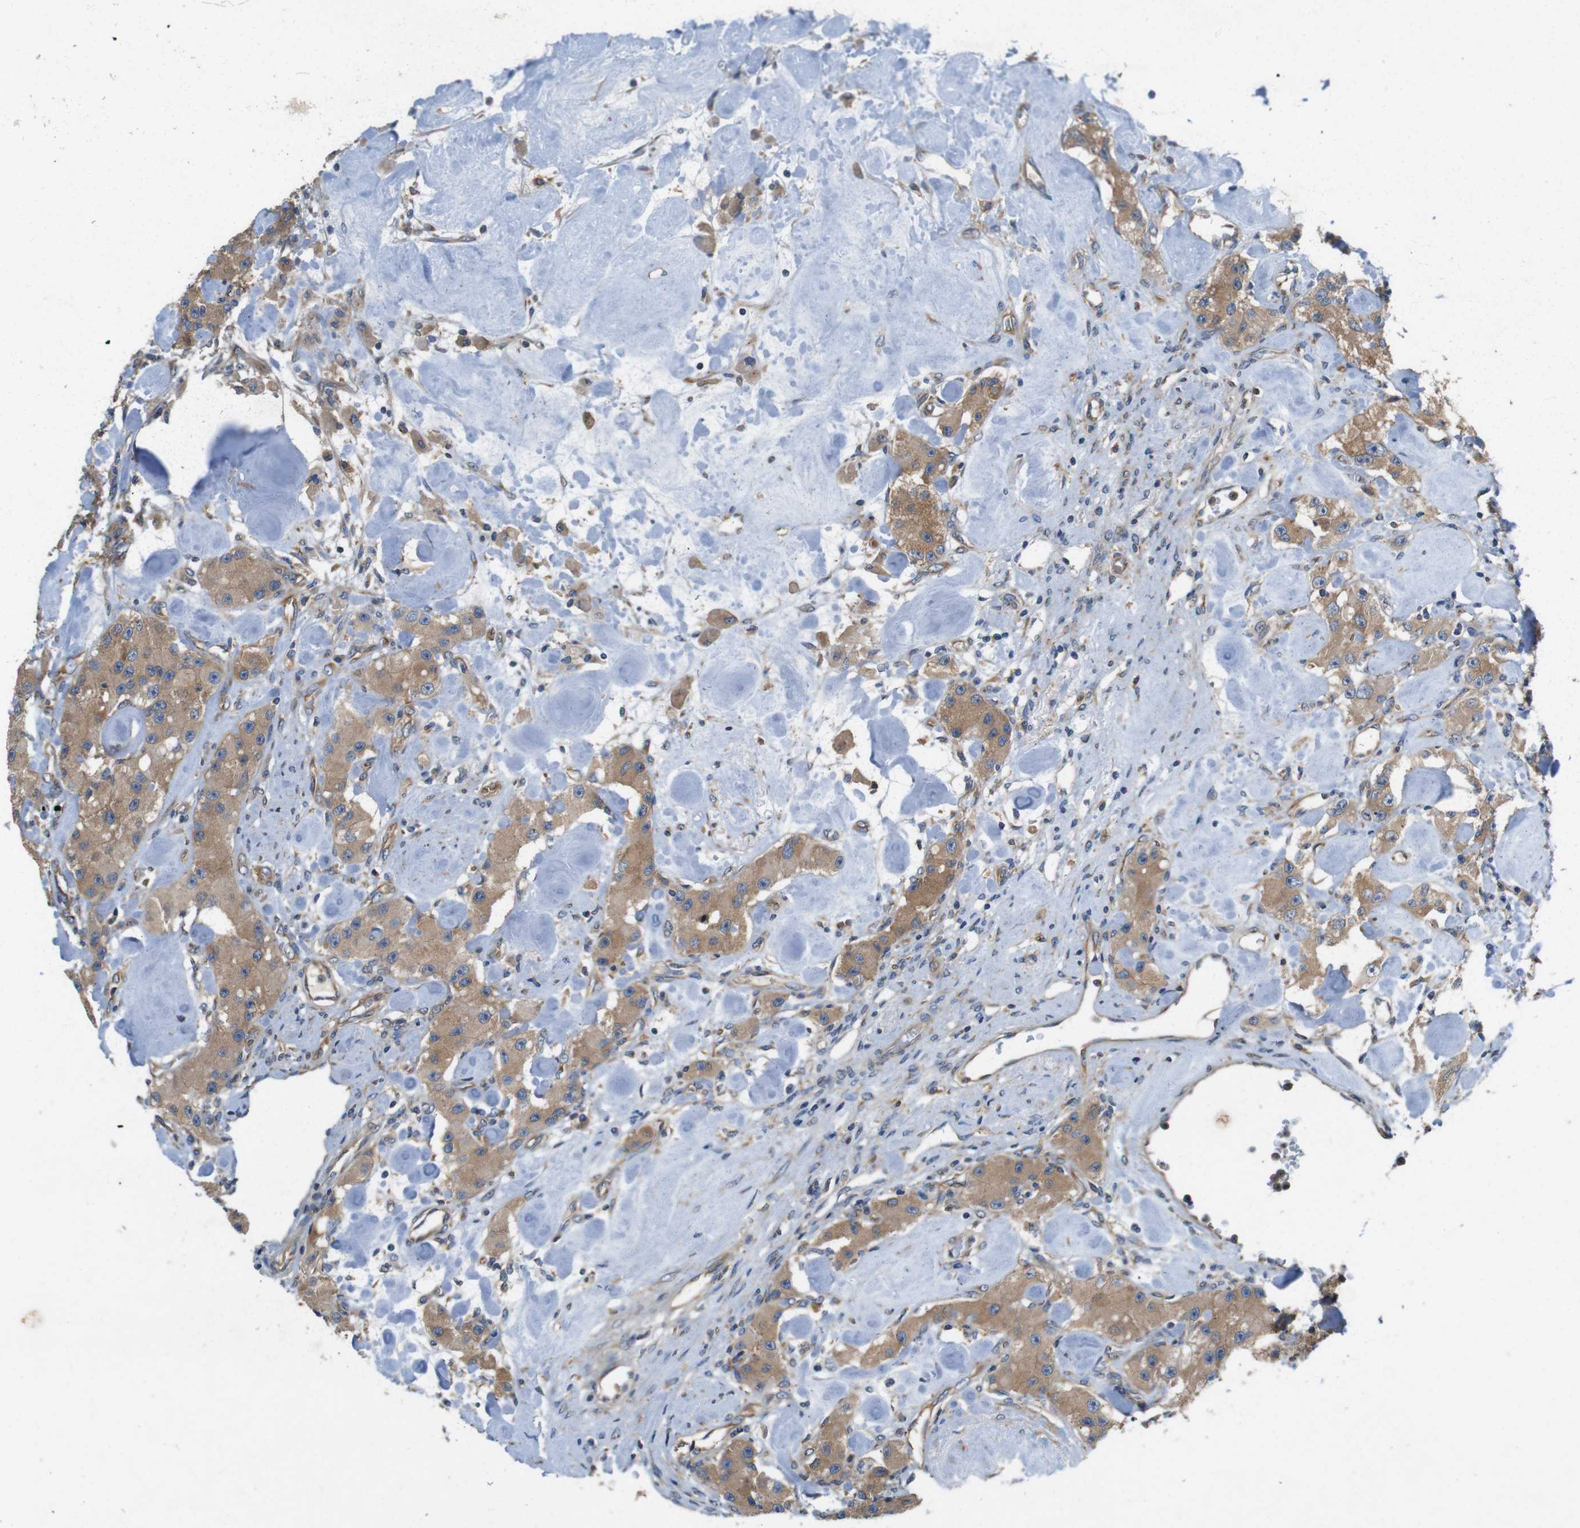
{"staining": {"intensity": "moderate", "quantity": ">75%", "location": "cytoplasmic/membranous"}, "tissue": "carcinoid", "cell_type": "Tumor cells", "image_type": "cancer", "snomed": [{"axis": "morphology", "description": "Carcinoid, malignant, NOS"}, {"axis": "topography", "description": "Pancreas"}], "caption": "This is an image of IHC staining of carcinoid, which shows moderate expression in the cytoplasmic/membranous of tumor cells.", "gene": "DCTN1", "patient": {"sex": "male", "age": 41}}